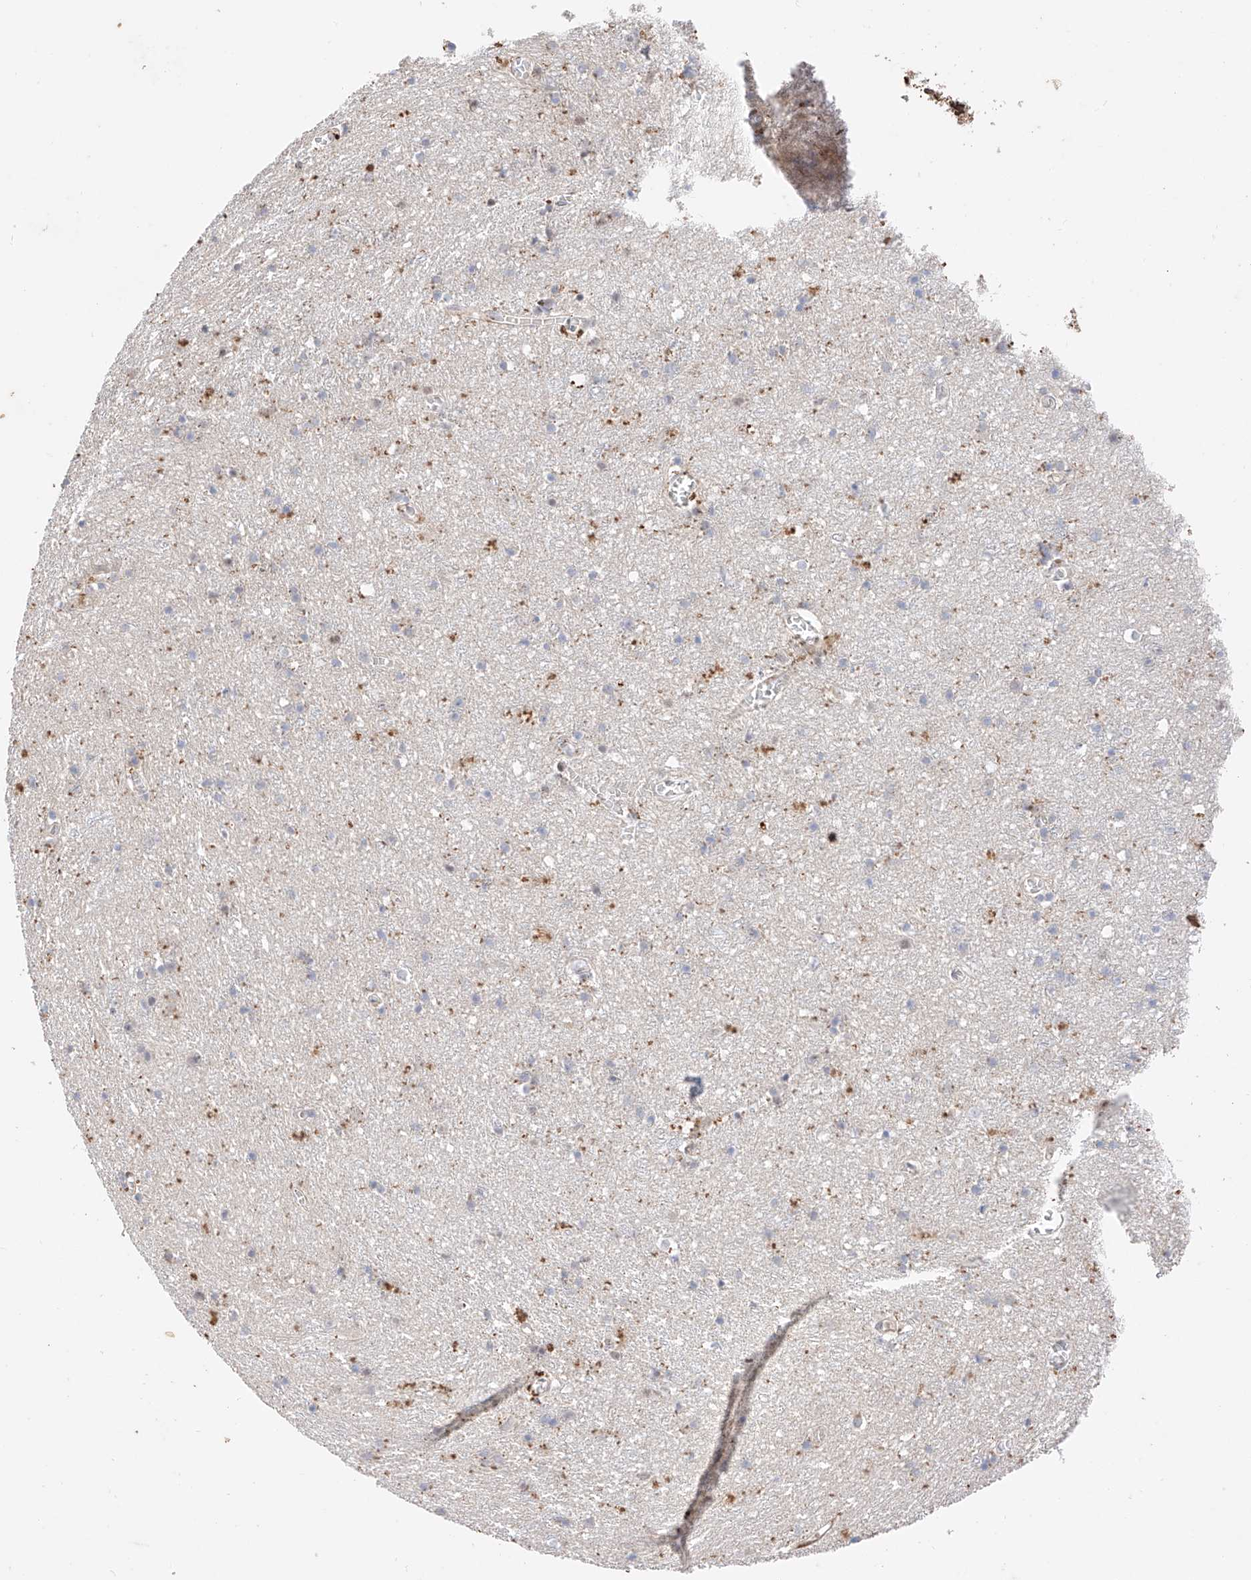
{"staining": {"intensity": "negative", "quantity": "none", "location": "none"}, "tissue": "cerebral cortex", "cell_type": "Endothelial cells", "image_type": "normal", "snomed": [{"axis": "morphology", "description": "Normal tissue, NOS"}, {"axis": "topography", "description": "Cerebral cortex"}], "caption": "An image of human cerebral cortex is negative for staining in endothelial cells.", "gene": "GCNT1", "patient": {"sex": "female", "age": 64}}